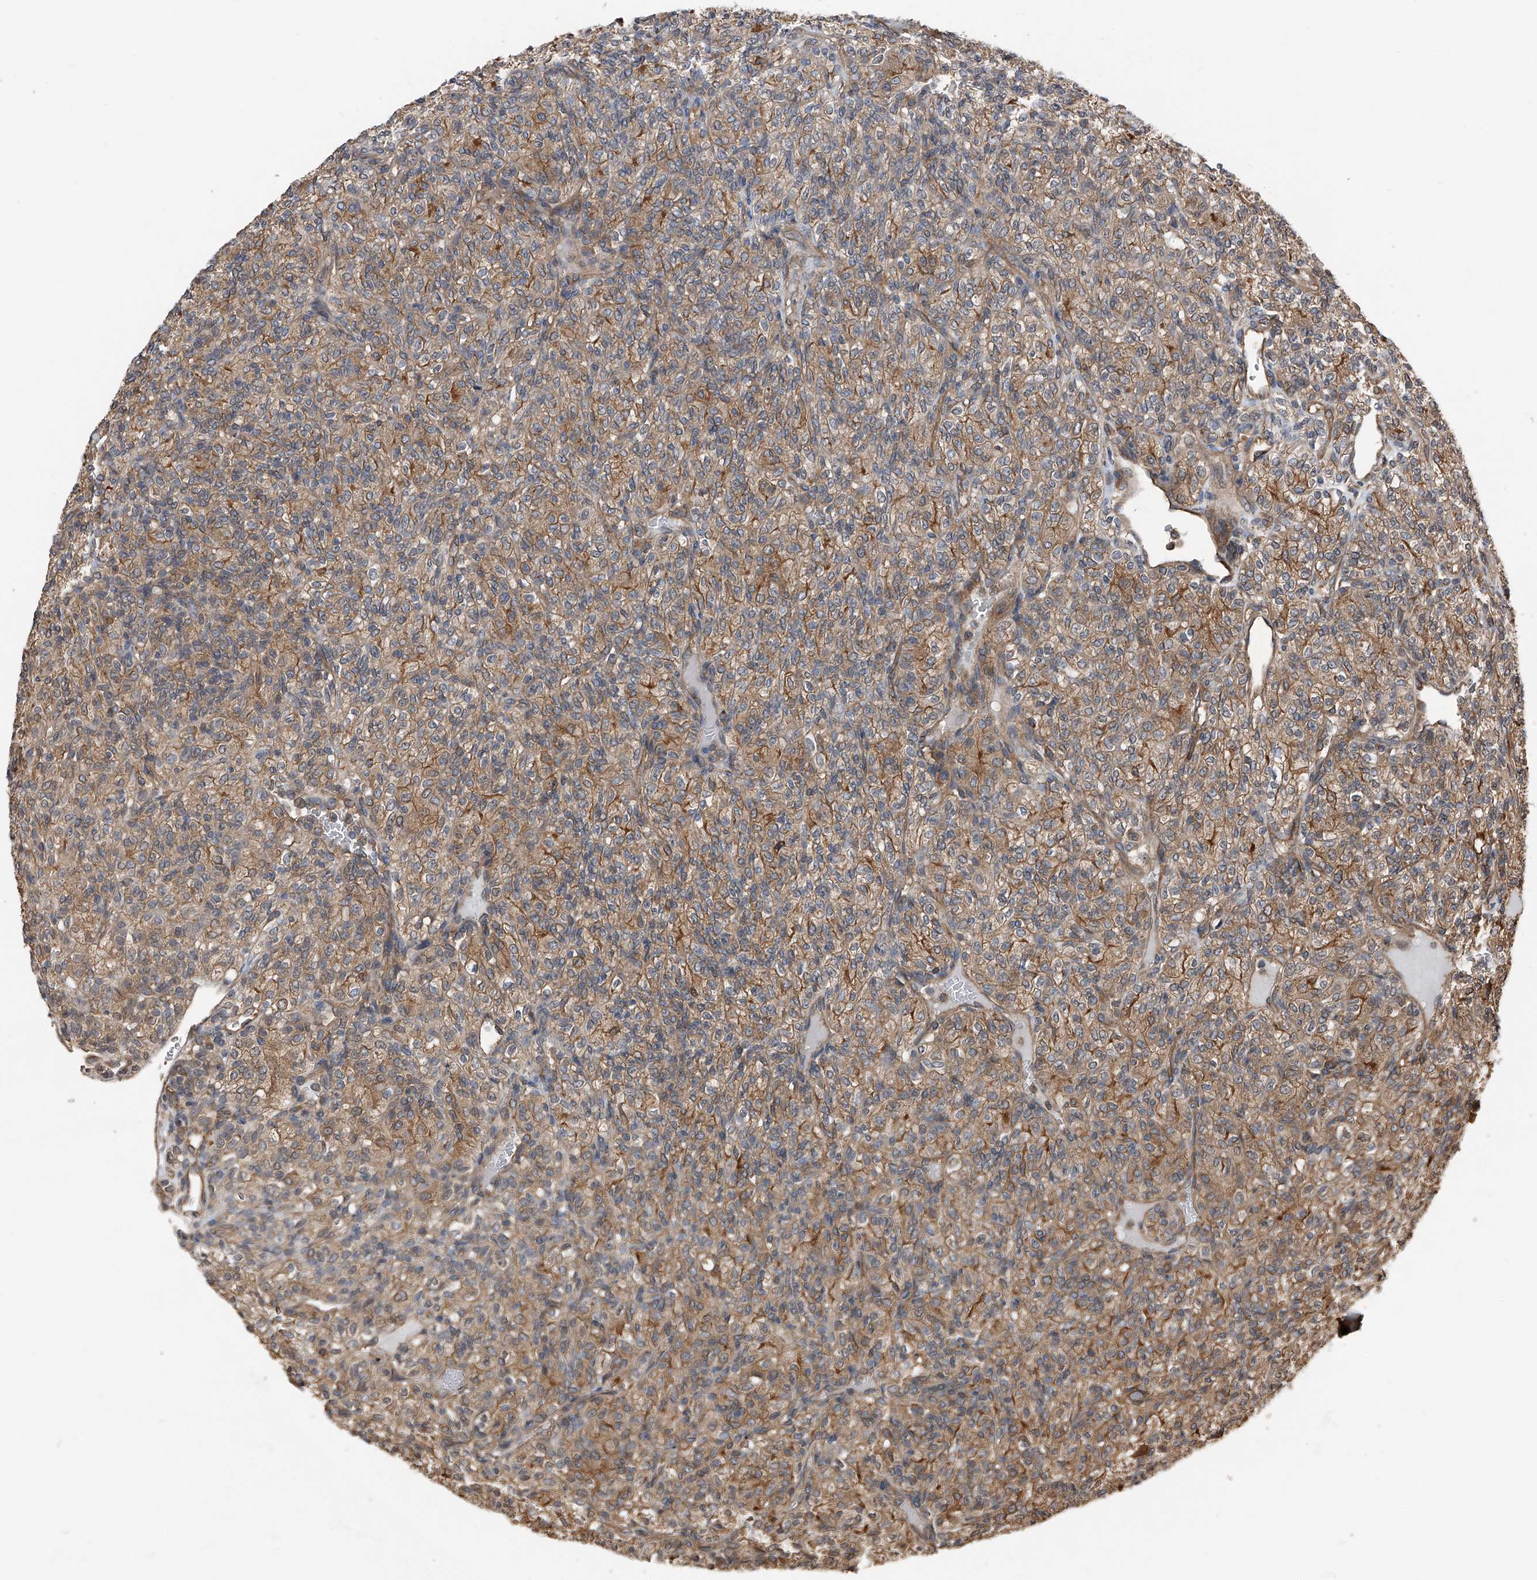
{"staining": {"intensity": "moderate", "quantity": ">75%", "location": "cytoplasmic/membranous"}, "tissue": "renal cancer", "cell_type": "Tumor cells", "image_type": "cancer", "snomed": [{"axis": "morphology", "description": "Adenocarcinoma, NOS"}, {"axis": "topography", "description": "Kidney"}], "caption": "High-power microscopy captured an IHC histopathology image of renal adenocarcinoma, revealing moderate cytoplasmic/membranous positivity in about >75% of tumor cells. Using DAB (3,3'-diaminobenzidine) (brown) and hematoxylin (blue) stains, captured at high magnification using brightfield microscopy.", "gene": "KCNJ2", "patient": {"sex": "male", "age": 77}}